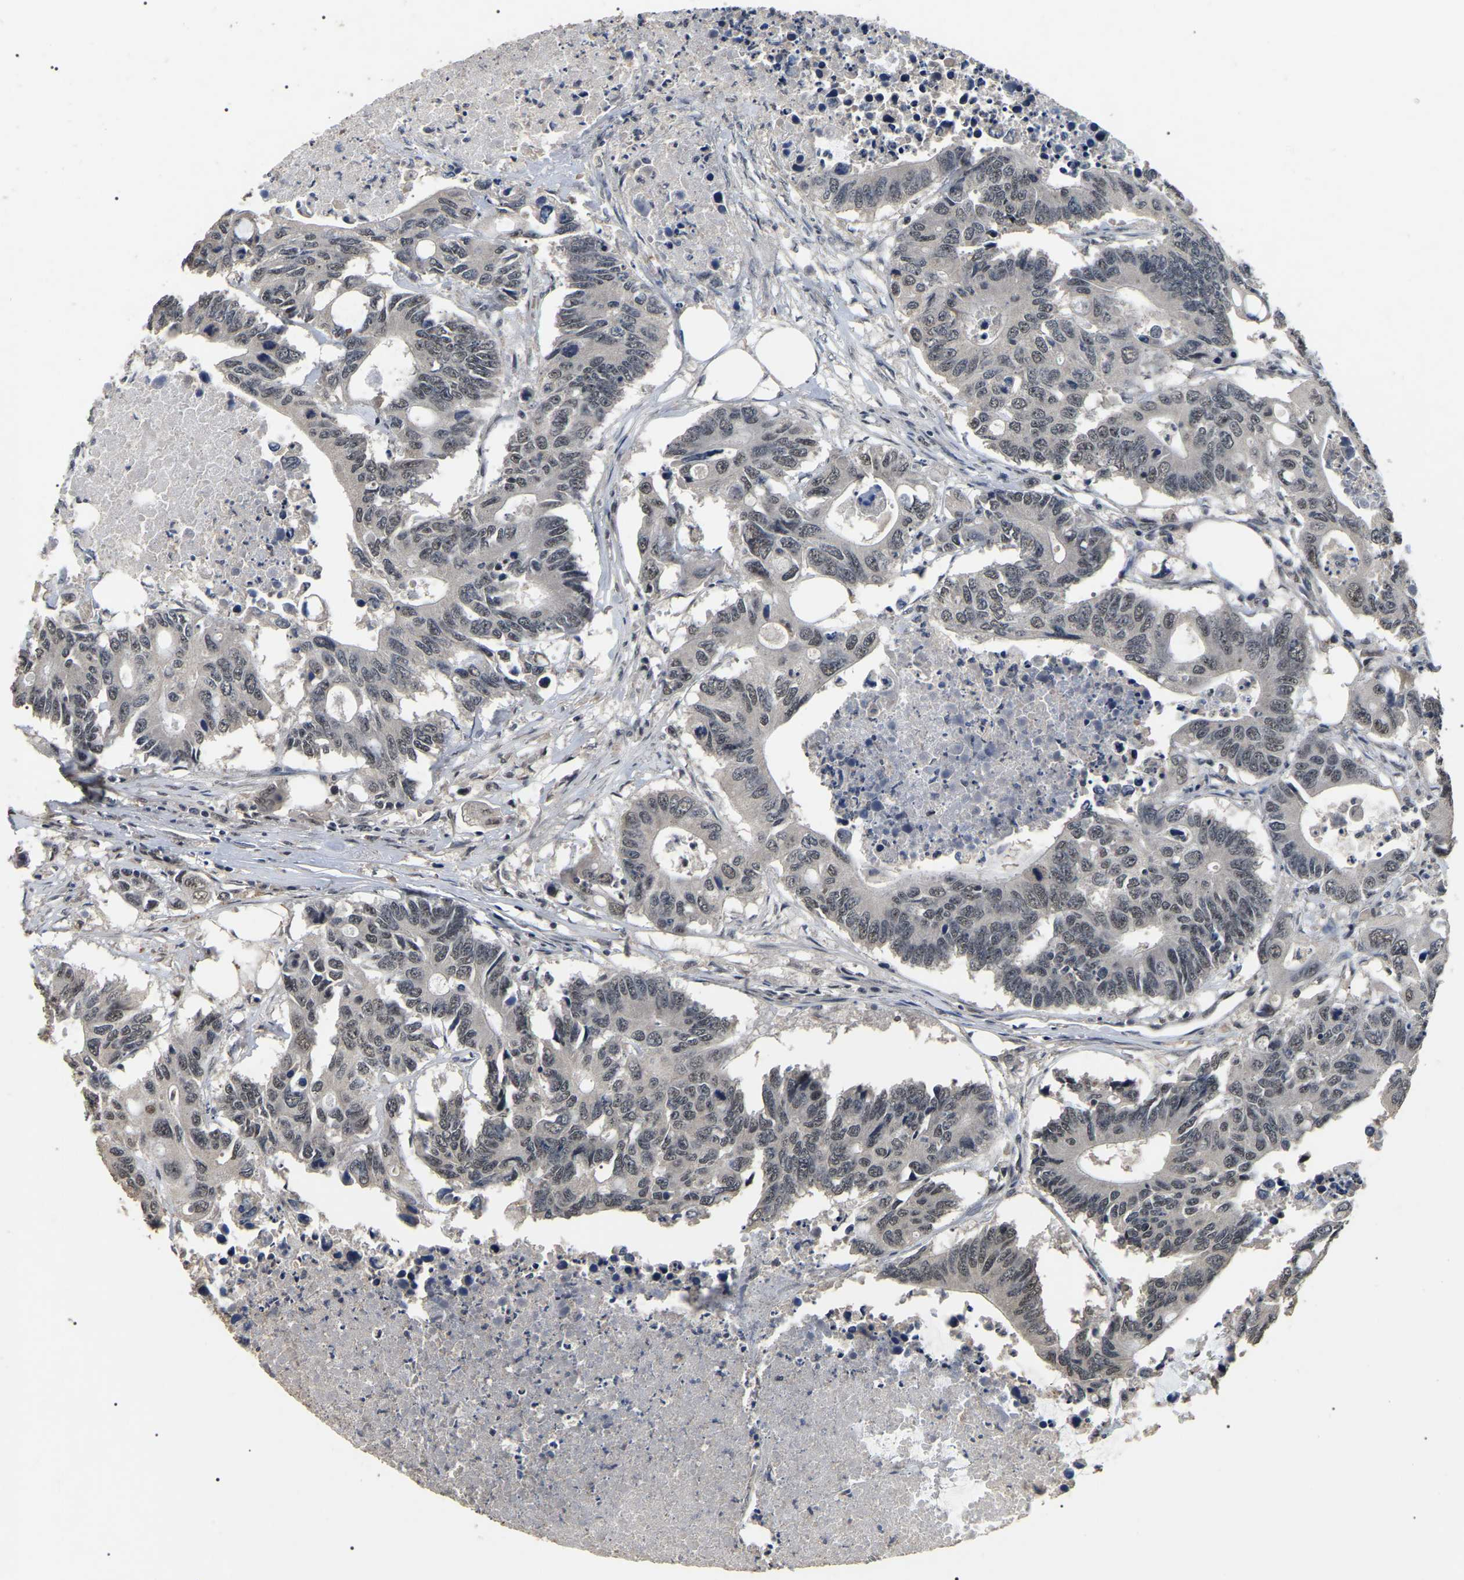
{"staining": {"intensity": "weak", "quantity": ">75%", "location": "nuclear"}, "tissue": "colorectal cancer", "cell_type": "Tumor cells", "image_type": "cancer", "snomed": [{"axis": "morphology", "description": "Adenocarcinoma, NOS"}, {"axis": "topography", "description": "Colon"}], "caption": "Immunohistochemistry (IHC) photomicrograph of neoplastic tissue: human colorectal adenocarcinoma stained using immunohistochemistry demonstrates low levels of weak protein expression localized specifically in the nuclear of tumor cells, appearing as a nuclear brown color.", "gene": "PPM1E", "patient": {"sex": "male", "age": 71}}